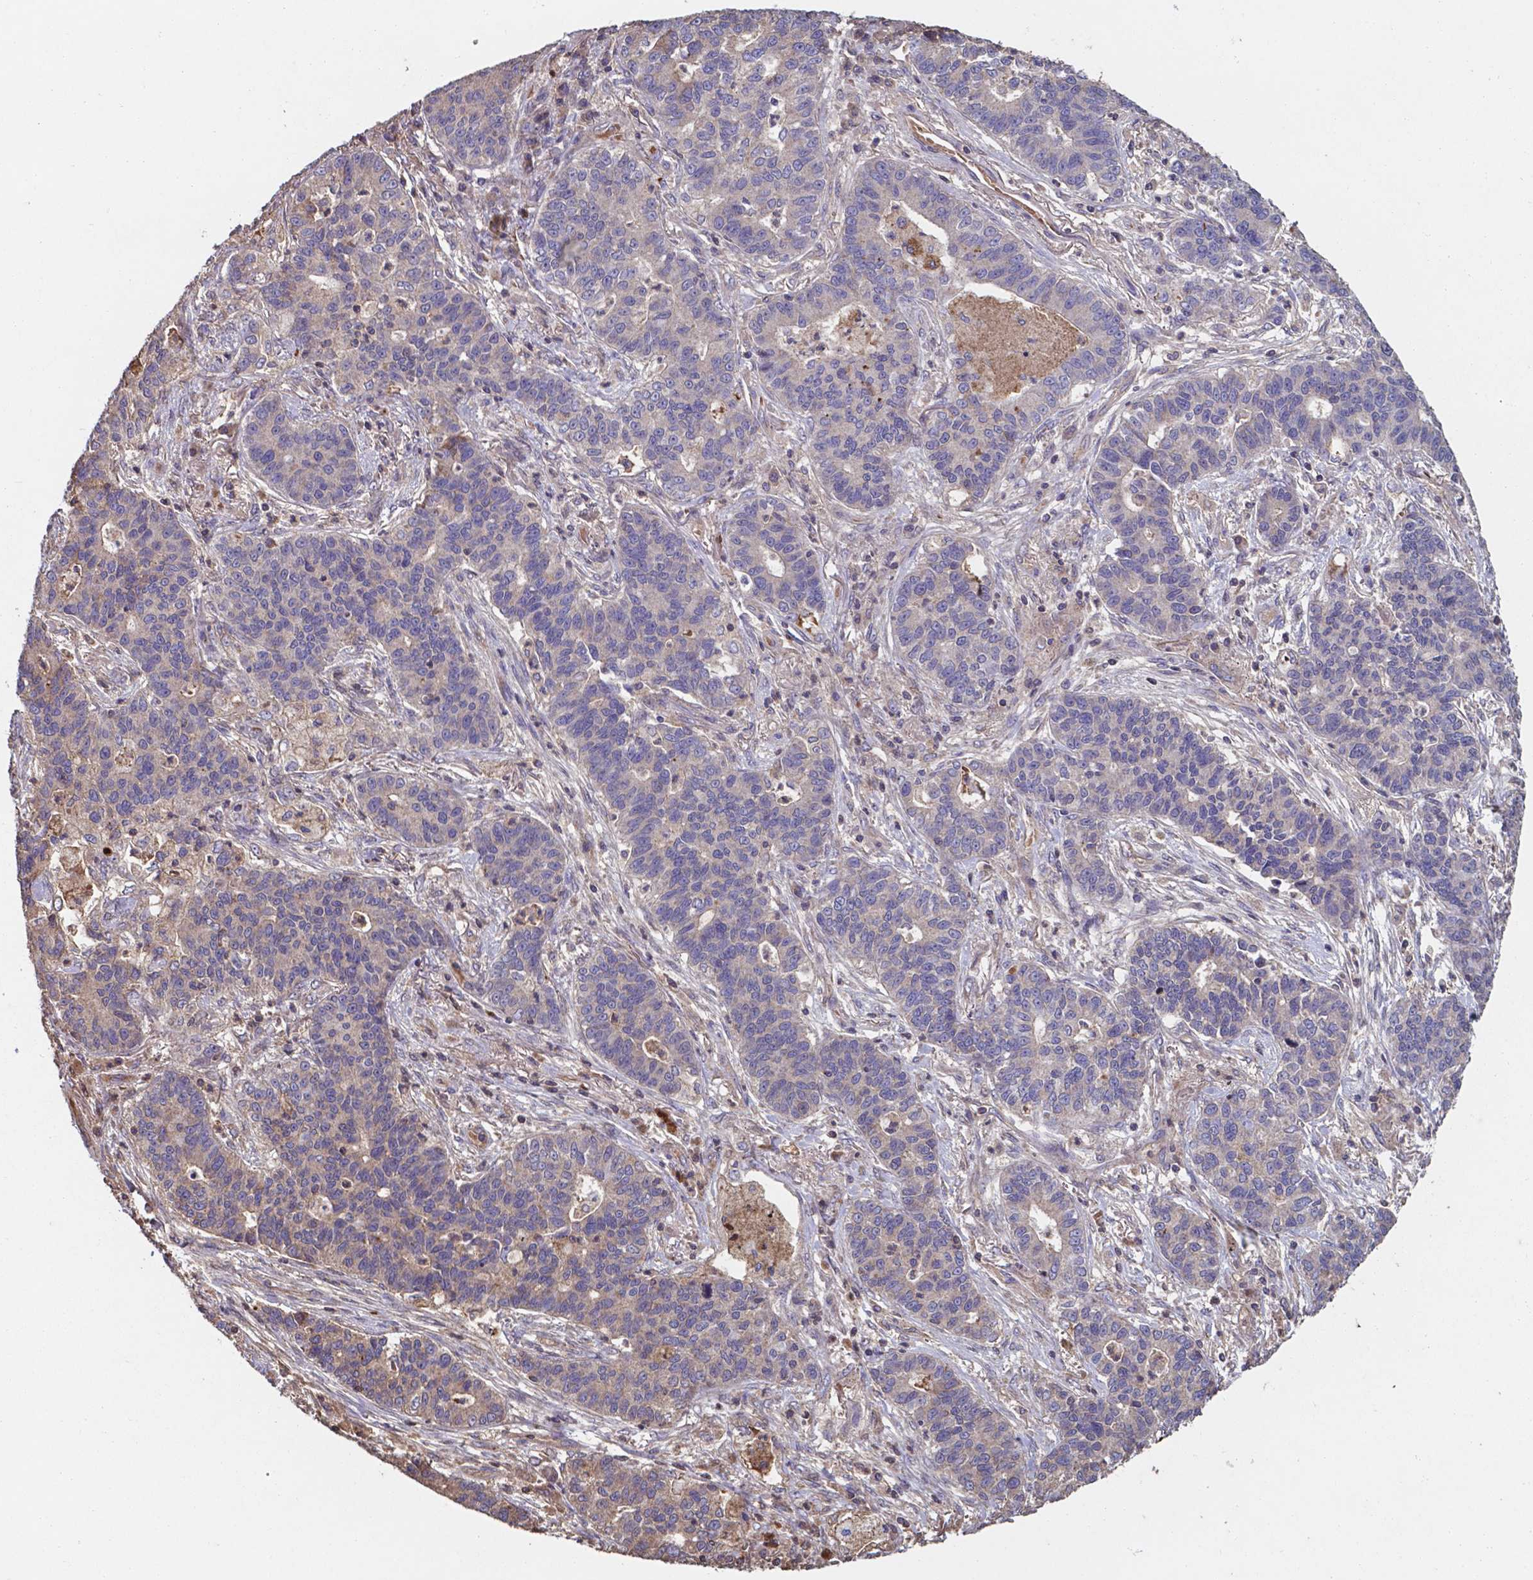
{"staining": {"intensity": "weak", "quantity": "25%-75%", "location": "cytoplasmic/membranous"}, "tissue": "lung cancer", "cell_type": "Tumor cells", "image_type": "cancer", "snomed": [{"axis": "morphology", "description": "Adenocarcinoma, NOS"}, {"axis": "topography", "description": "Lung"}], "caption": "Adenocarcinoma (lung) tissue reveals weak cytoplasmic/membranous positivity in about 25%-75% of tumor cells, visualized by immunohistochemistry. The protein of interest is stained brown, and the nuclei are stained in blue (DAB IHC with brightfield microscopy, high magnification).", "gene": "SERPINA1", "patient": {"sex": "female", "age": 57}}